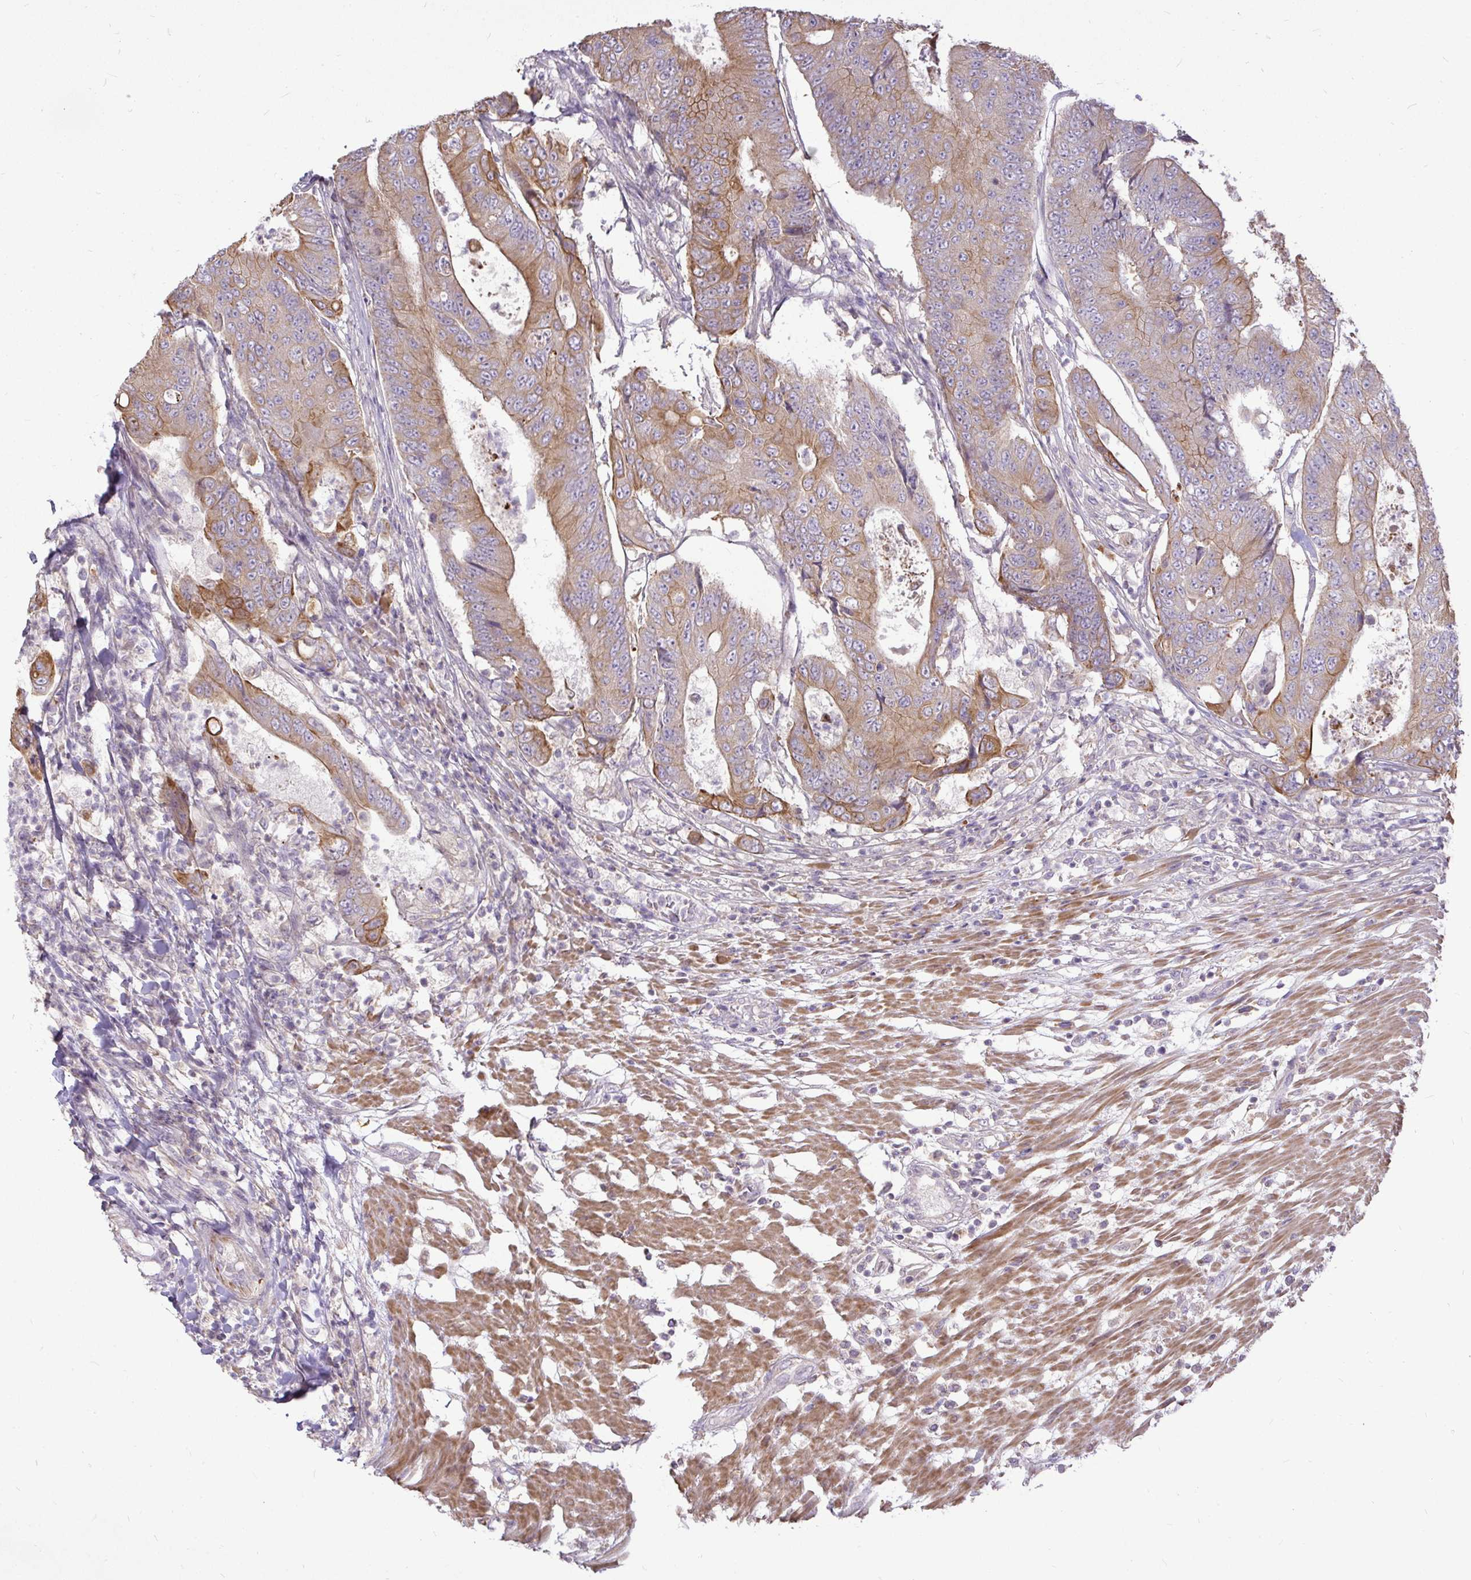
{"staining": {"intensity": "moderate", "quantity": "25%-75%", "location": "cytoplasmic/membranous"}, "tissue": "colorectal cancer", "cell_type": "Tumor cells", "image_type": "cancer", "snomed": [{"axis": "morphology", "description": "Adenocarcinoma, NOS"}, {"axis": "topography", "description": "Colon"}], "caption": "Immunohistochemistry (IHC) of colorectal cancer displays medium levels of moderate cytoplasmic/membranous staining in approximately 25%-75% of tumor cells.", "gene": "STRIP1", "patient": {"sex": "female", "age": 48}}